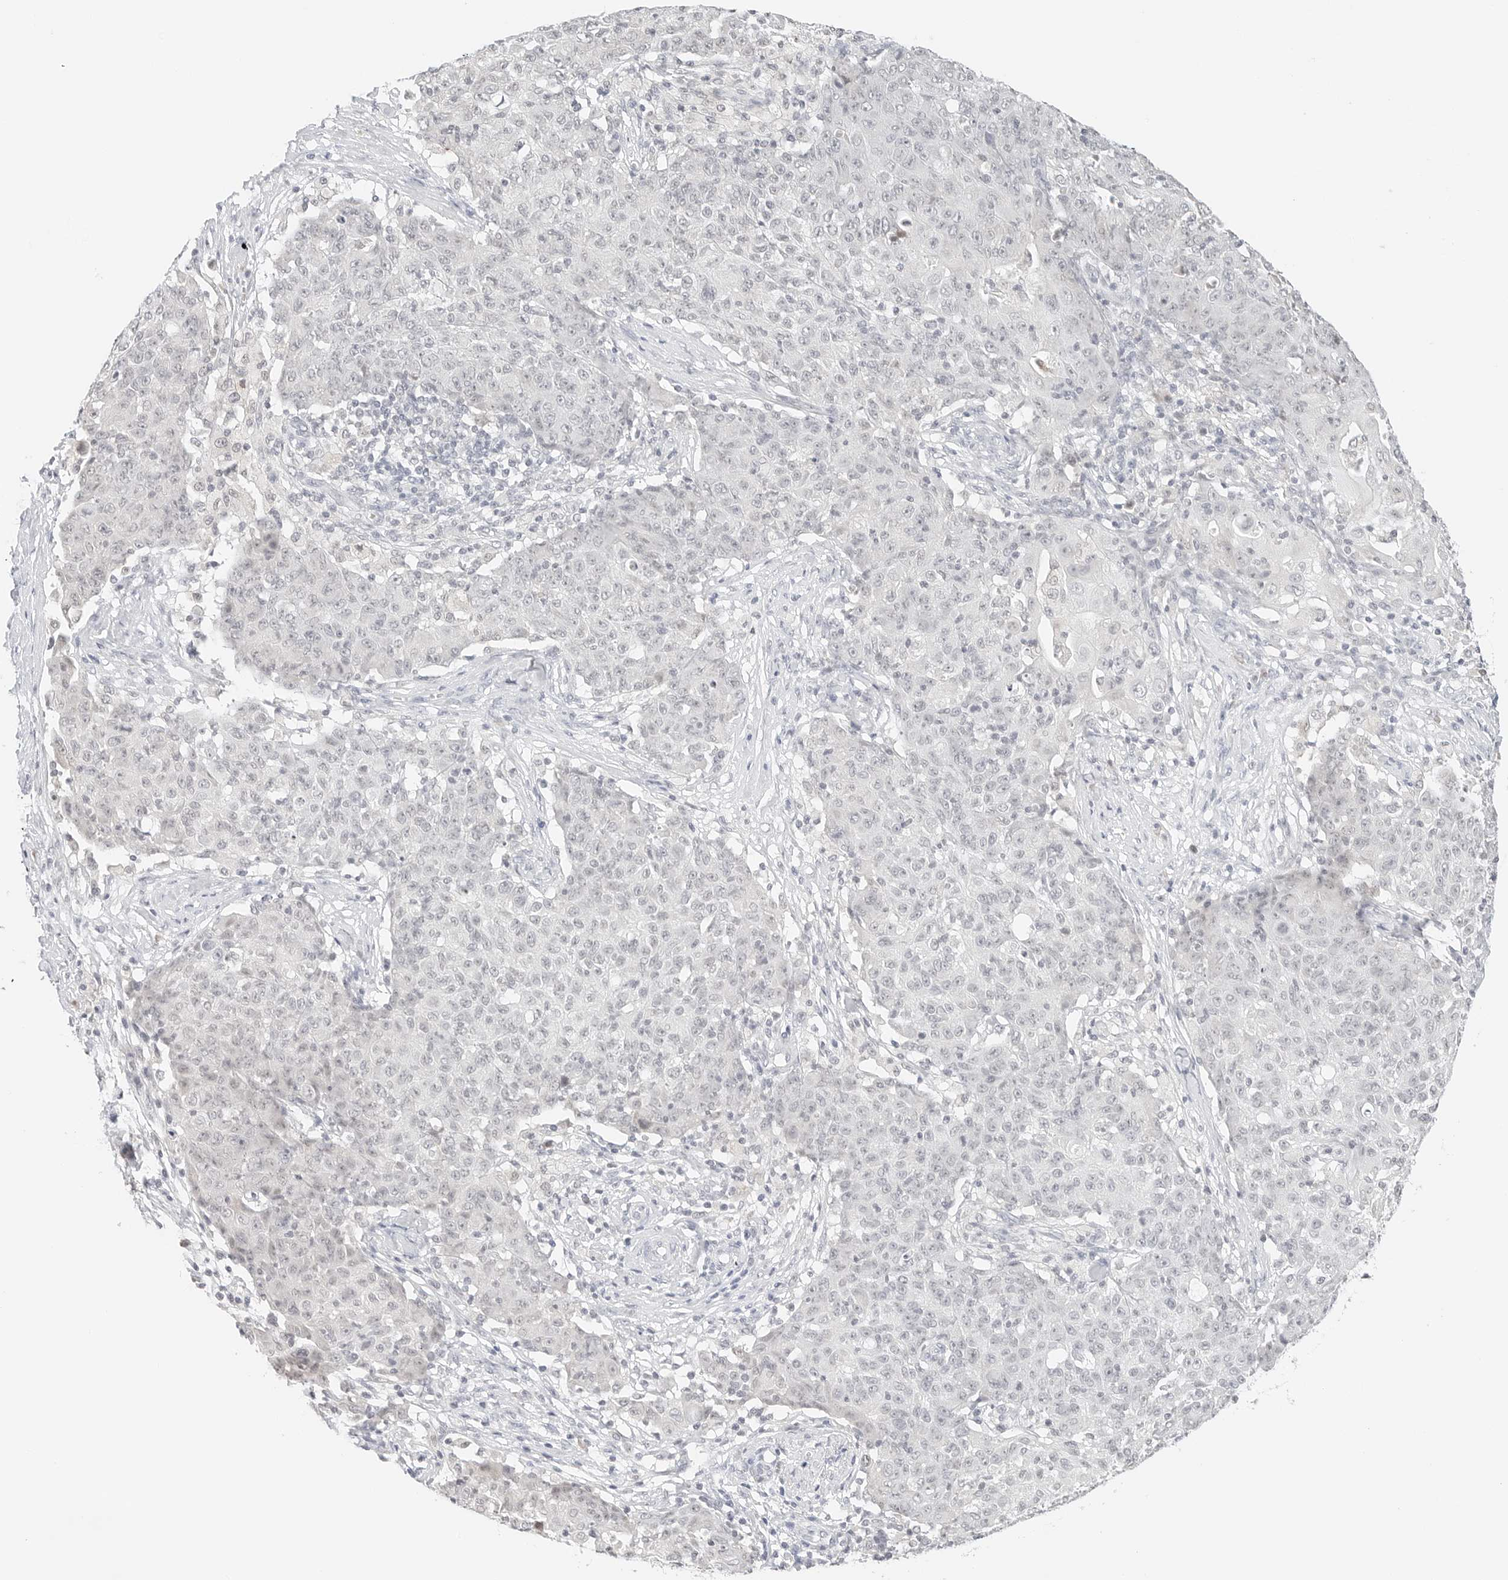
{"staining": {"intensity": "negative", "quantity": "none", "location": "none"}, "tissue": "ovarian cancer", "cell_type": "Tumor cells", "image_type": "cancer", "snomed": [{"axis": "morphology", "description": "Carcinoma, endometroid"}, {"axis": "topography", "description": "Ovary"}], "caption": "Immunohistochemical staining of ovarian cancer demonstrates no significant staining in tumor cells.", "gene": "NEO1", "patient": {"sex": "female", "age": 42}}